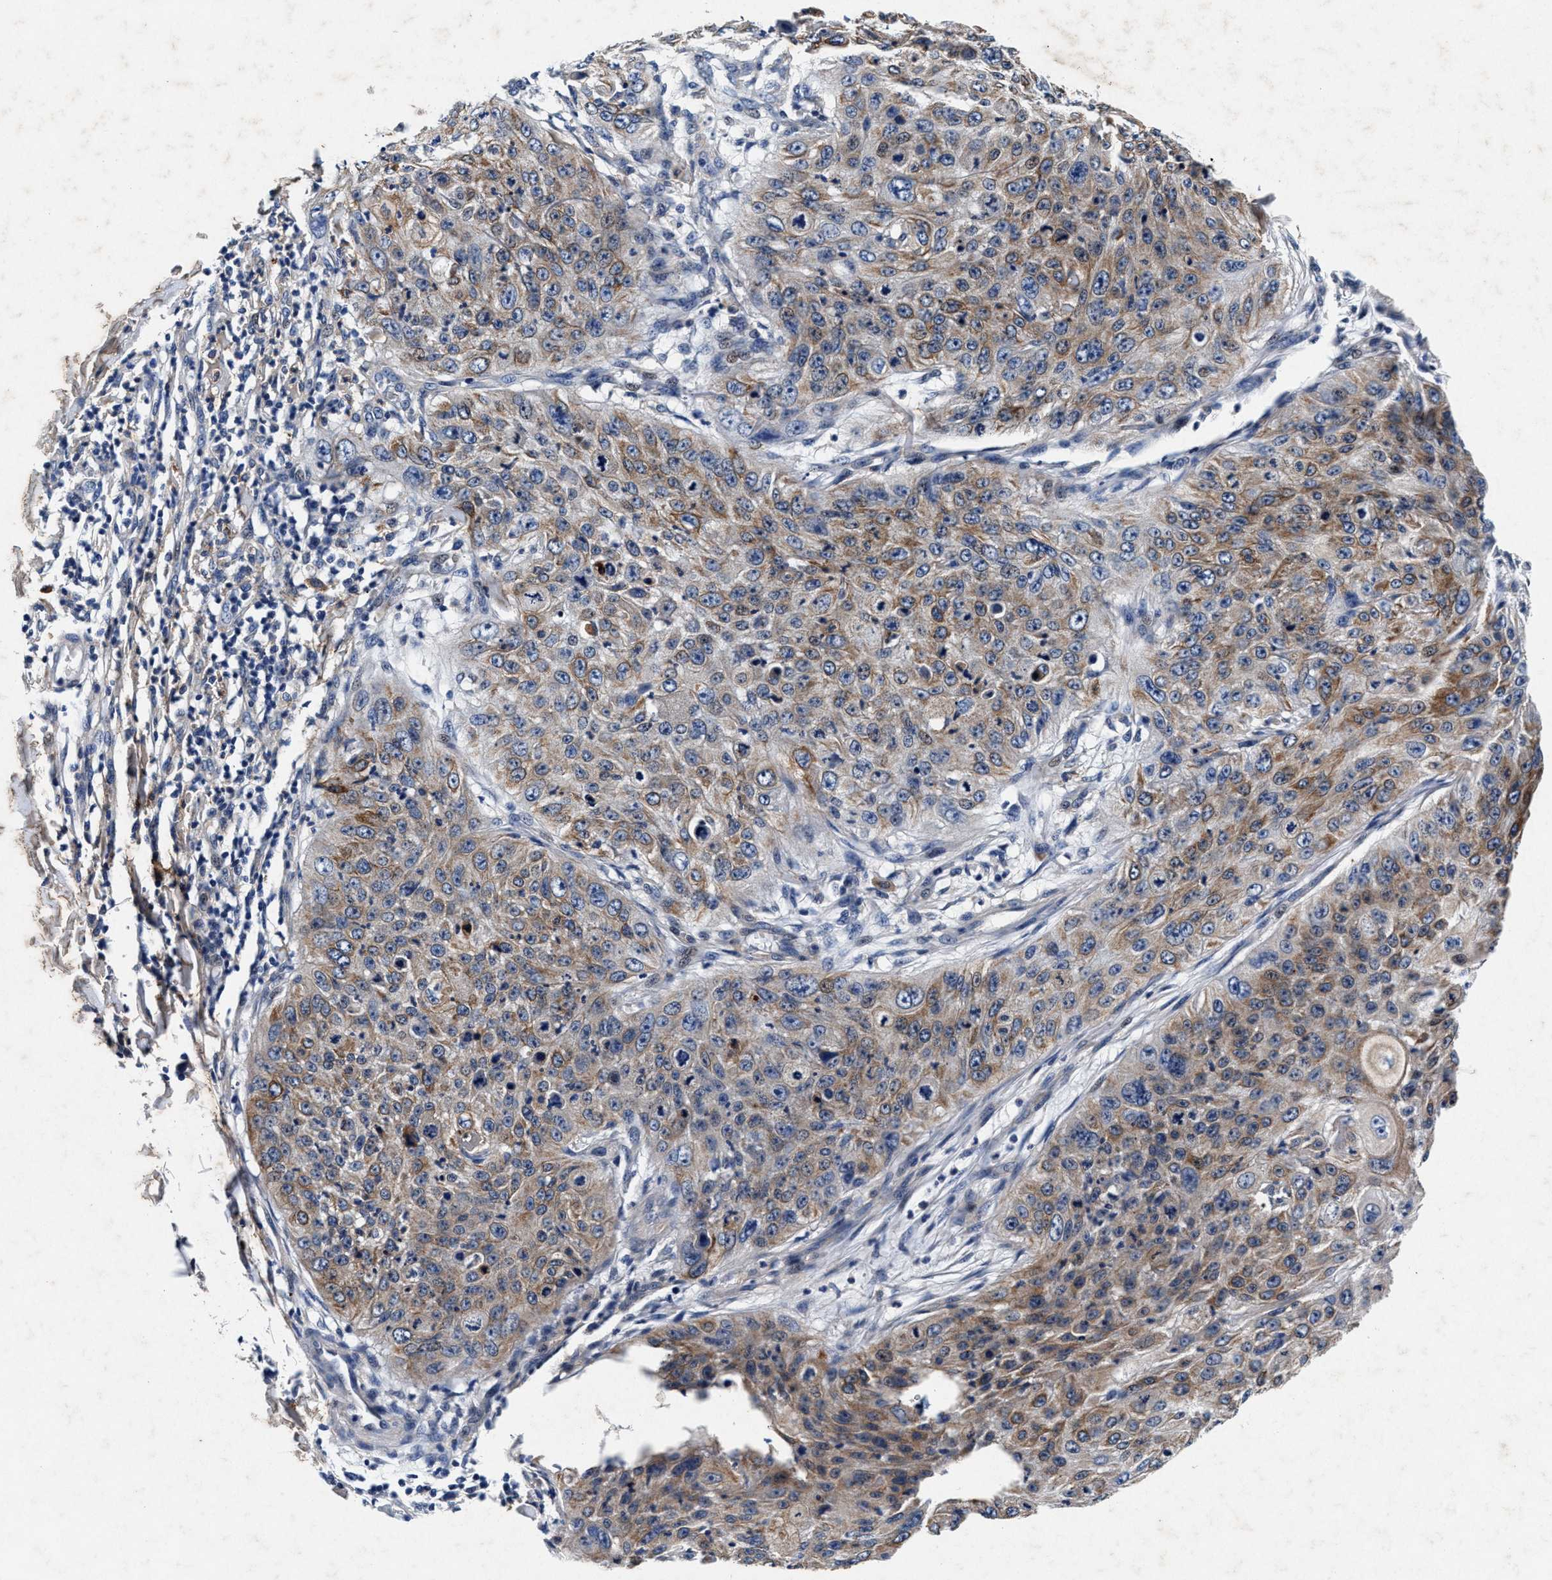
{"staining": {"intensity": "weak", "quantity": ">75%", "location": "cytoplasmic/membranous"}, "tissue": "skin cancer", "cell_type": "Tumor cells", "image_type": "cancer", "snomed": [{"axis": "morphology", "description": "Squamous cell carcinoma, NOS"}, {"axis": "topography", "description": "Skin"}], "caption": "A low amount of weak cytoplasmic/membranous expression is appreciated in approximately >75% of tumor cells in skin cancer tissue. (DAB = brown stain, brightfield microscopy at high magnification).", "gene": "SLC8A1", "patient": {"sex": "female", "age": 80}}